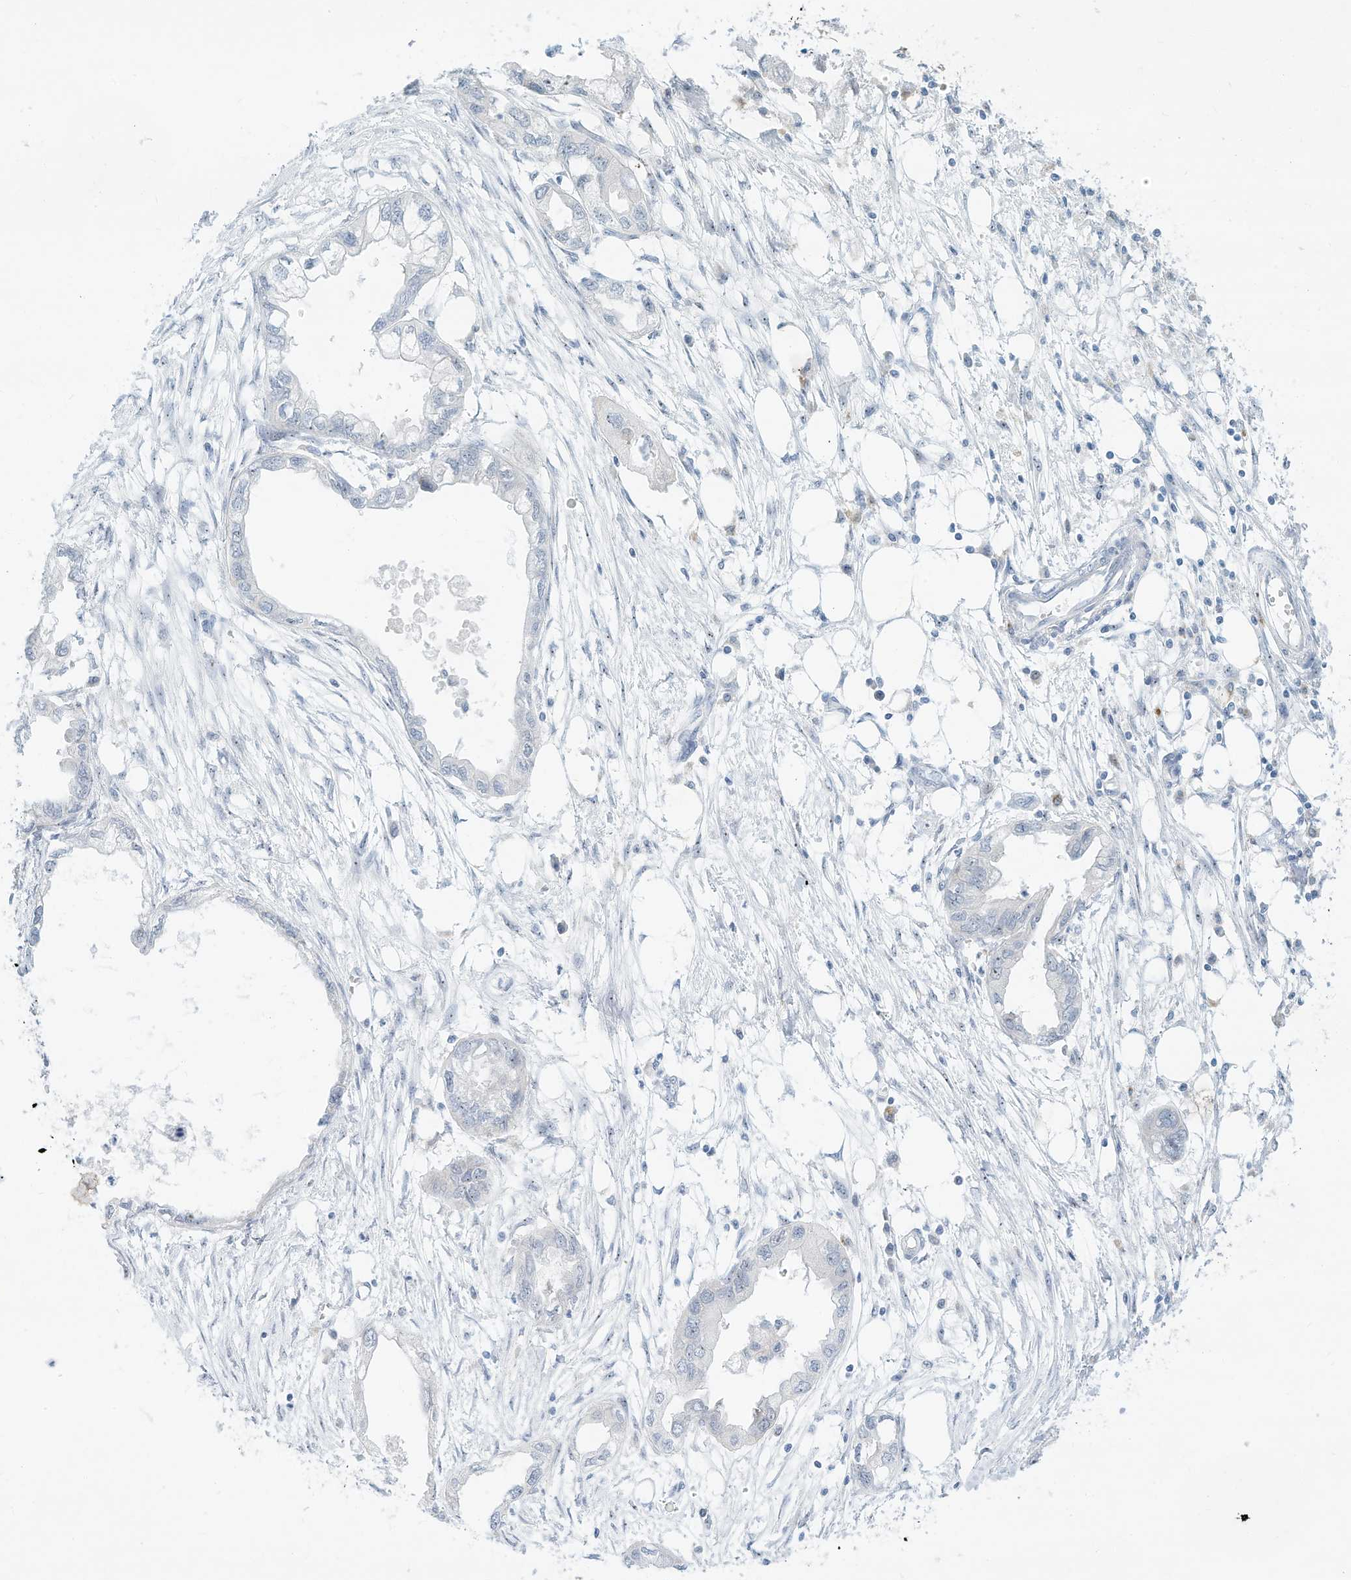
{"staining": {"intensity": "negative", "quantity": "none", "location": "none"}, "tissue": "endometrial cancer", "cell_type": "Tumor cells", "image_type": "cancer", "snomed": [{"axis": "morphology", "description": "Adenocarcinoma, NOS"}, {"axis": "morphology", "description": "Adenocarcinoma, metastatic, NOS"}, {"axis": "topography", "description": "Adipose tissue"}, {"axis": "topography", "description": "Endometrium"}], "caption": "Immunohistochemical staining of human endometrial adenocarcinoma shows no significant positivity in tumor cells.", "gene": "PAK6", "patient": {"sex": "female", "age": 67}}